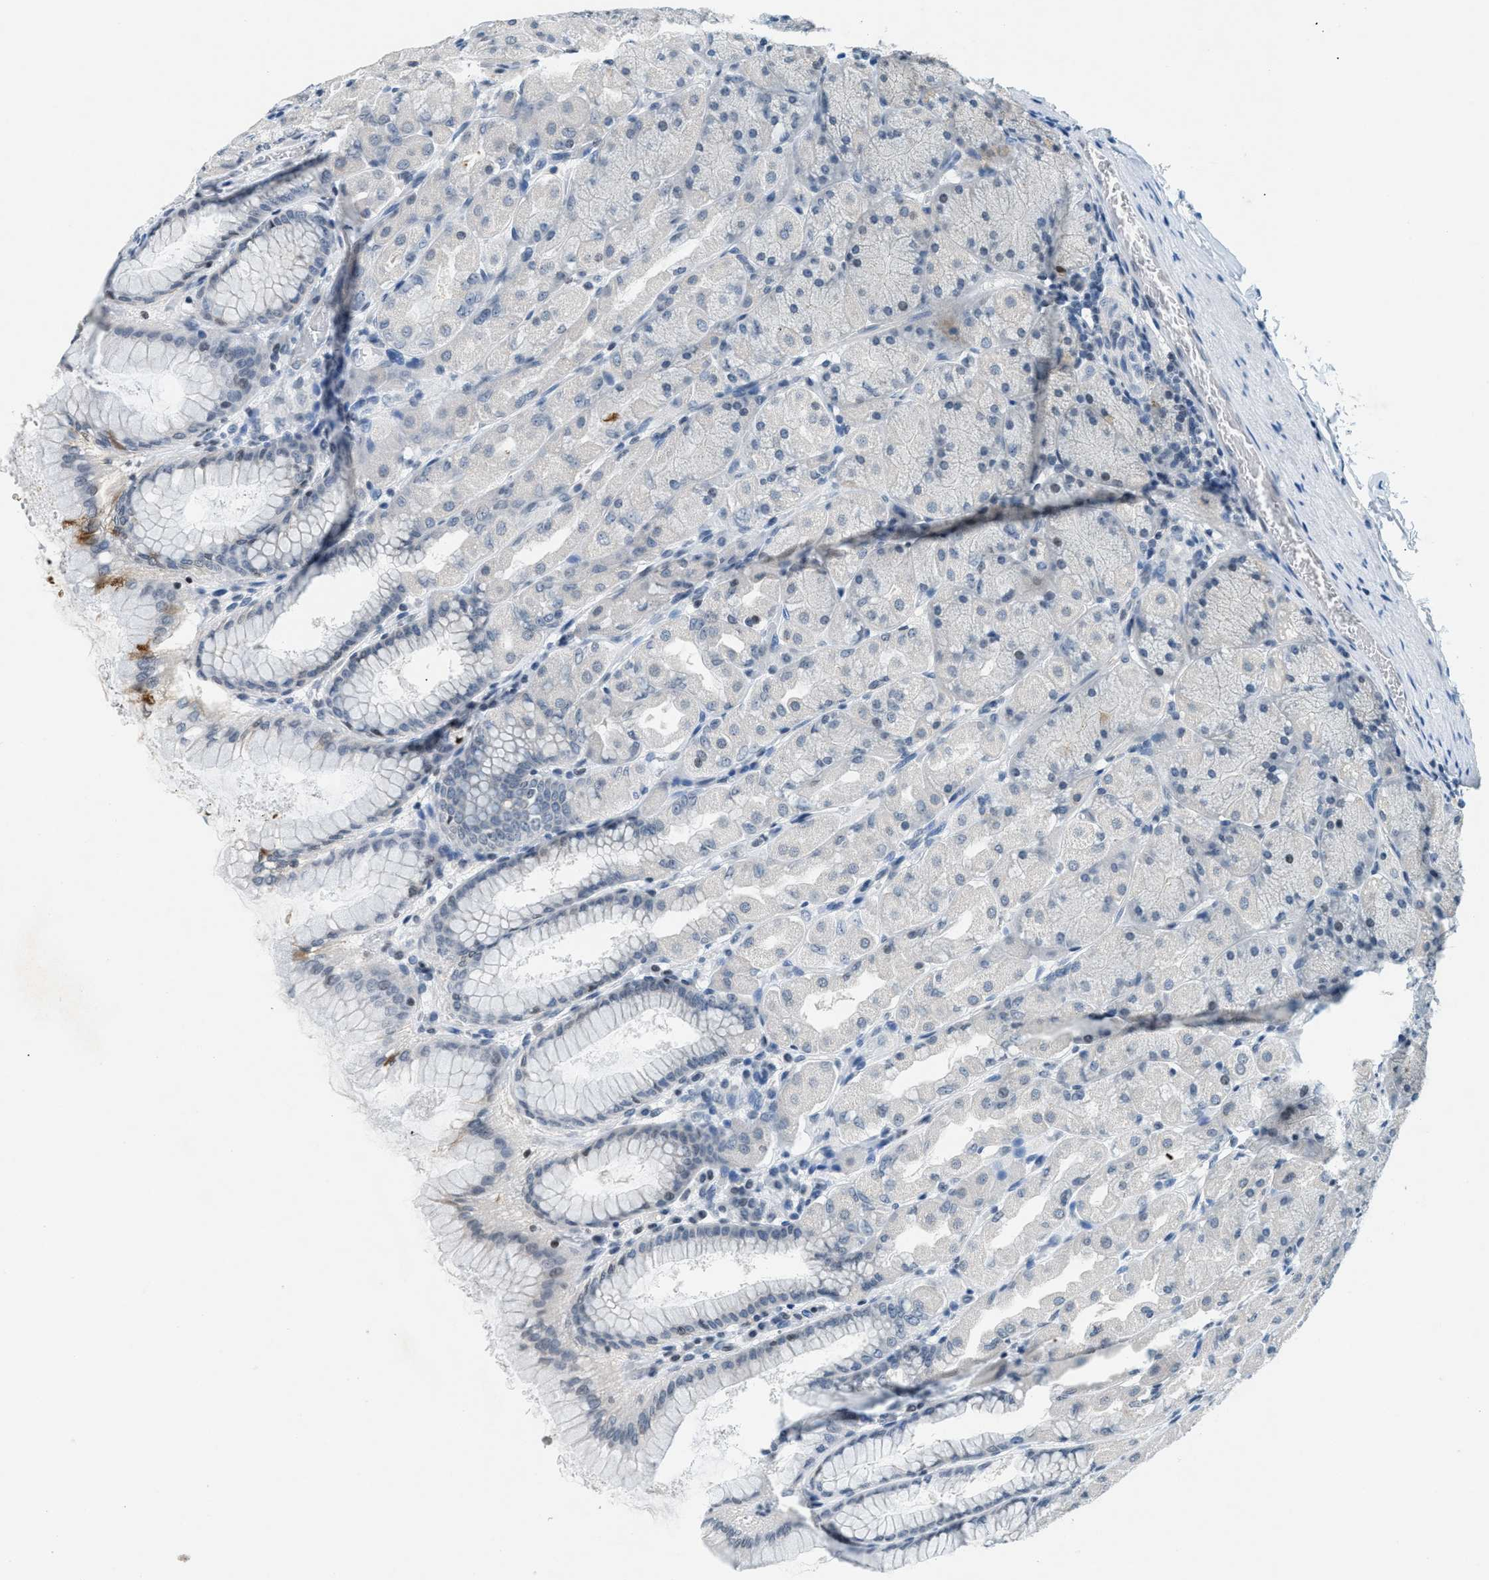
{"staining": {"intensity": "negative", "quantity": "none", "location": "none"}, "tissue": "stomach", "cell_type": "Glandular cells", "image_type": "normal", "snomed": [{"axis": "morphology", "description": "Normal tissue, NOS"}, {"axis": "topography", "description": "Stomach, upper"}], "caption": "IHC of benign stomach displays no expression in glandular cells. Brightfield microscopy of immunohistochemistry stained with DAB (3,3'-diaminobenzidine) (brown) and hematoxylin (blue), captured at high magnification.", "gene": "UVRAG", "patient": {"sex": "female", "age": 56}}